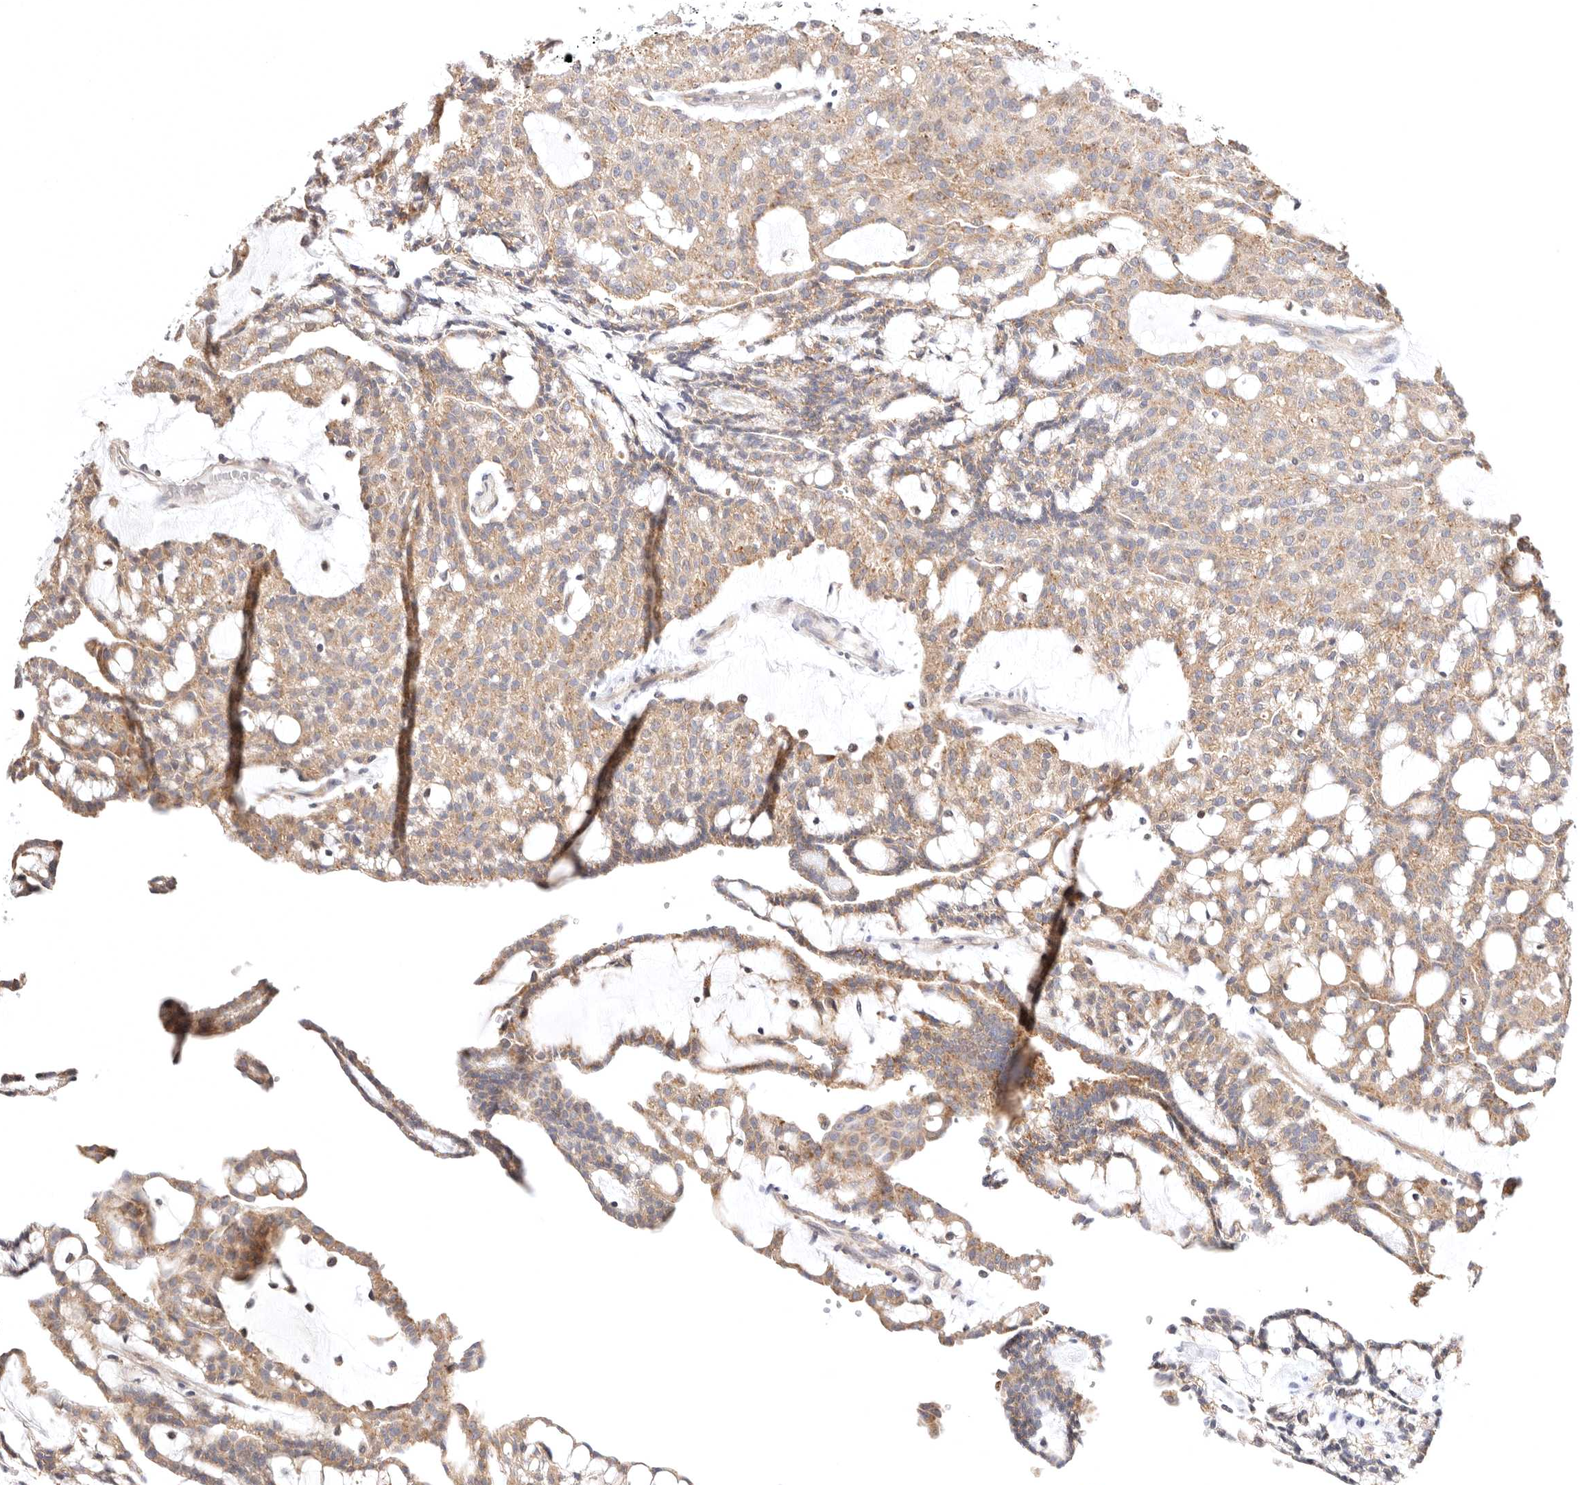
{"staining": {"intensity": "moderate", "quantity": ">75%", "location": "cytoplasmic/membranous"}, "tissue": "renal cancer", "cell_type": "Tumor cells", "image_type": "cancer", "snomed": [{"axis": "morphology", "description": "Adenocarcinoma, NOS"}, {"axis": "topography", "description": "Kidney"}], "caption": "Human renal adenocarcinoma stained for a protein (brown) demonstrates moderate cytoplasmic/membranous positive expression in approximately >75% of tumor cells.", "gene": "KCMF1", "patient": {"sex": "male", "age": 63}}